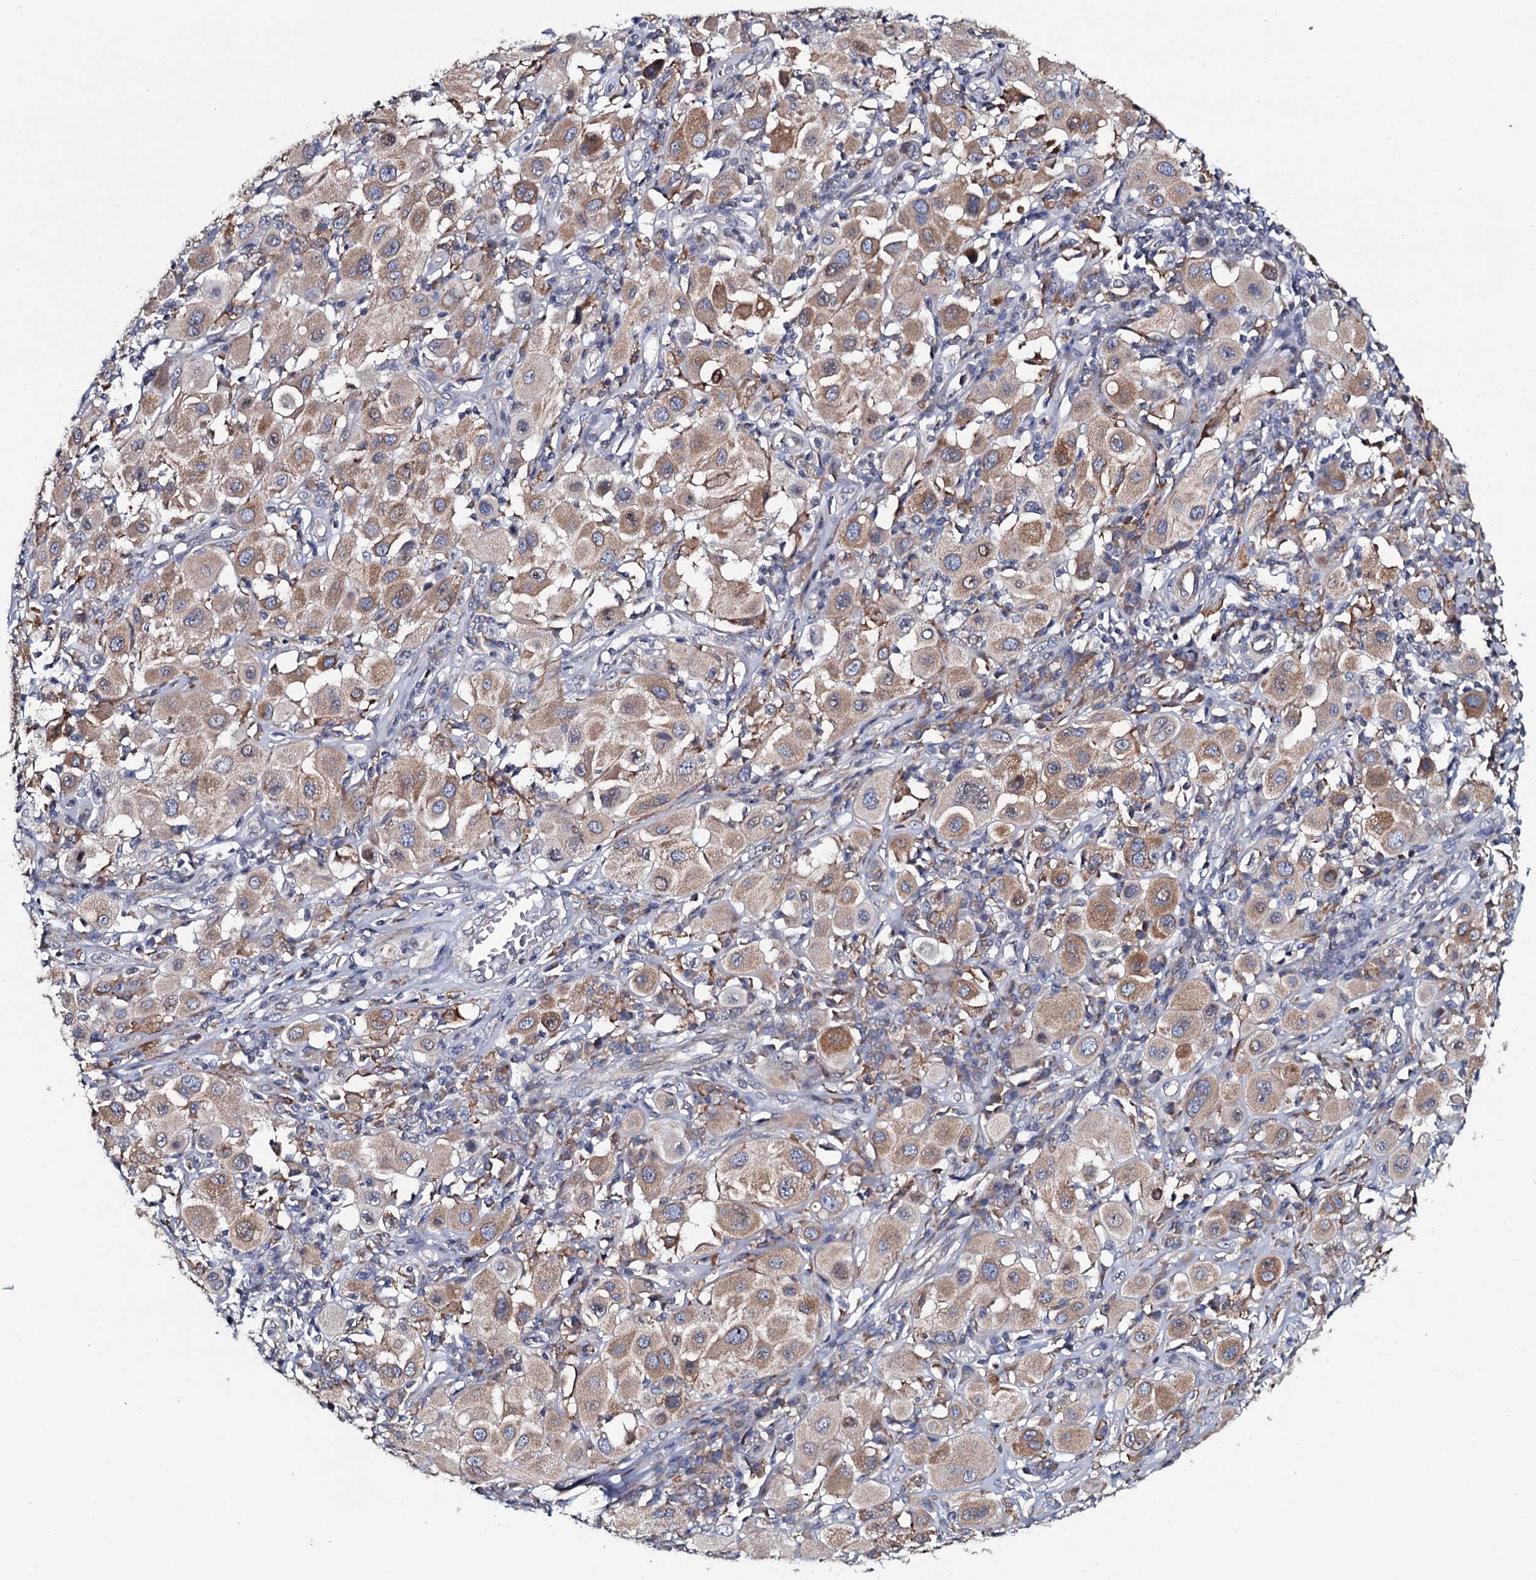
{"staining": {"intensity": "moderate", "quantity": "<25%", "location": "cytoplasmic/membranous"}, "tissue": "melanoma", "cell_type": "Tumor cells", "image_type": "cancer", "snomed": [{"axis": "morphology", "description": "Malignant melanoma, Metastatic site"}, {"axis": "topography", "description": "Skin"}], "caption": "Protein analysis of melanoma tissue reveals moderate cytoplasmic/membranous staining in approximately <25% of tumor cells. (DAB (3,3'-diaminobenzidine) IHC with brightfield microscopy, high magnification).", "gene": "TMEM151A", "patient": {"sex": "male", "age": 41}}